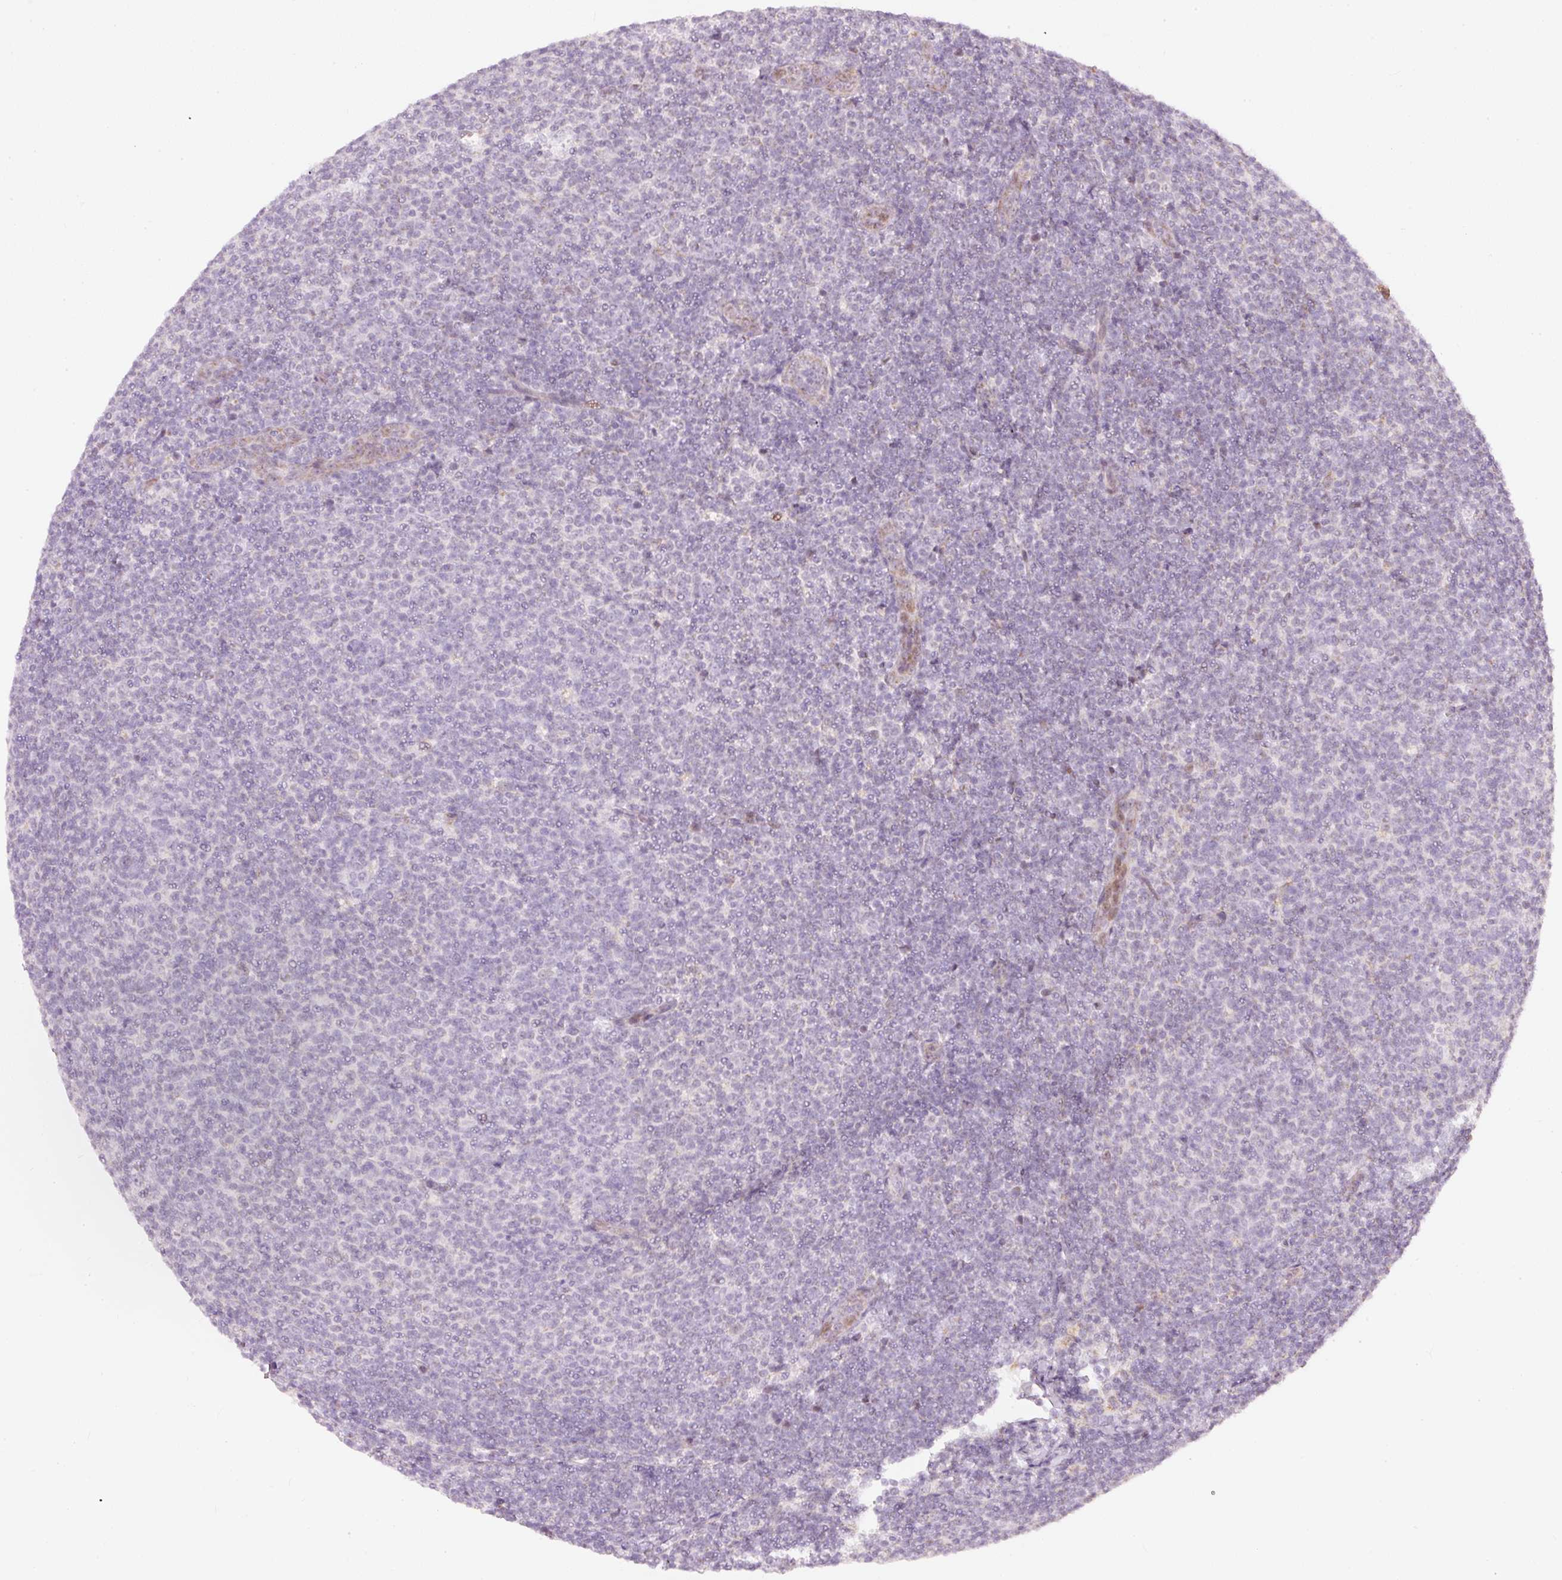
{"staining": {"intensity": "negative", "quantity": "none", "location": "none"}, "tissue": "lymphoma", "cell_type": "Tumor cells", "image_type": "cancer", "snomed": [{"axis": "morphology", "description": "Malignant lymphoma, non-Hodgkin's type, Low grade"}, {"axis": "topography", "description": "Lymph node"}], "caption": "Histopathology image shows no significant protein positivity in tumor cells of malignant lymphoma, non-Hodgkin's type (low-grade). (IHC, brightfield microscopy, high magnification).", "gene": "RNF39", "patient": {"sex": "male", "age": 66}}